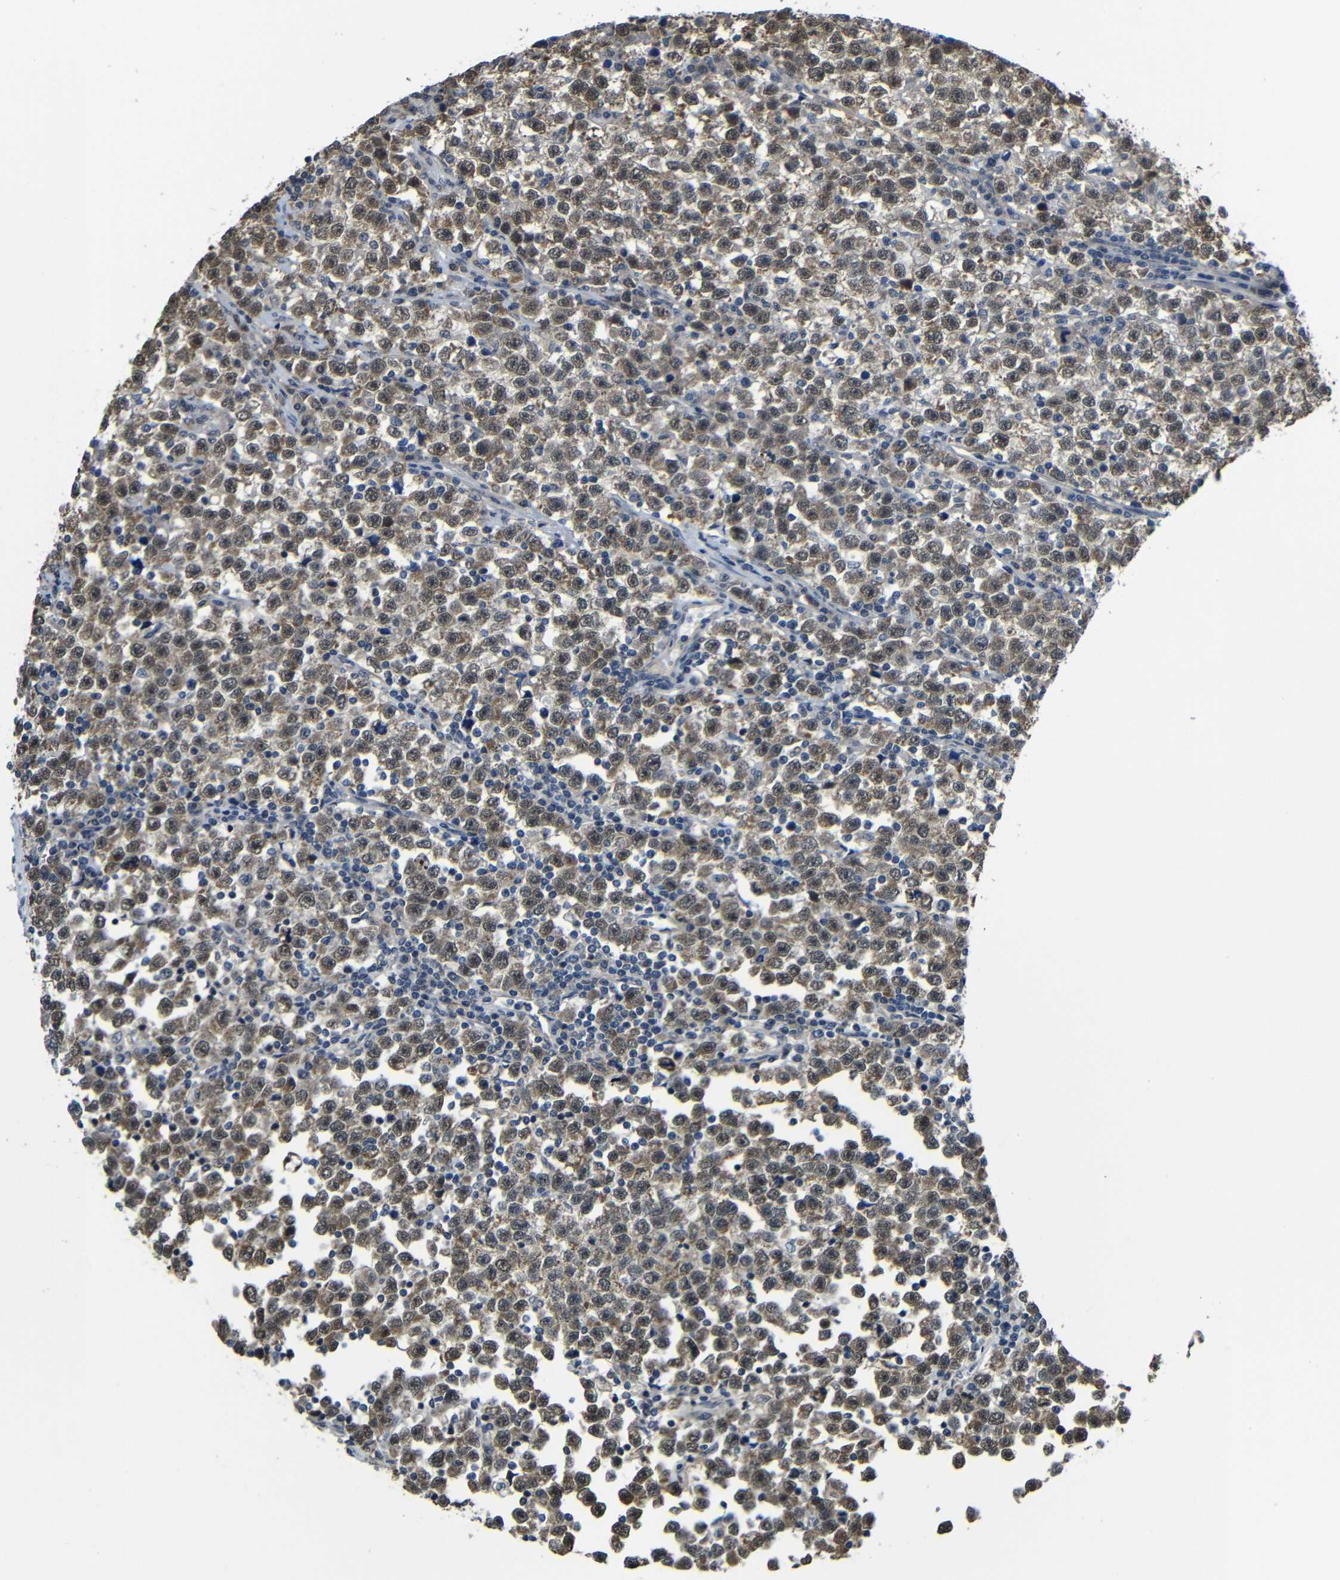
{"staining": {"intensity": "moderate", "quantity": "25%-75%", "location": "cytoplasmic/membranous"}, "tissue": "testis cancer", "cell_type": "Tumor cells", "image_type": "cancer", "snomed": [{"axis": "morphology", "description": "Seminoma, NOS"}, {"axis": "topography", "description": "Testis"}], "caption": "A brown stain highlights moderate cytoplasmic/membranous staining of a protein in testis cancer tumor cells.", "gene": "FAM172A", "patient": {"sex": "male", "age": 43}}